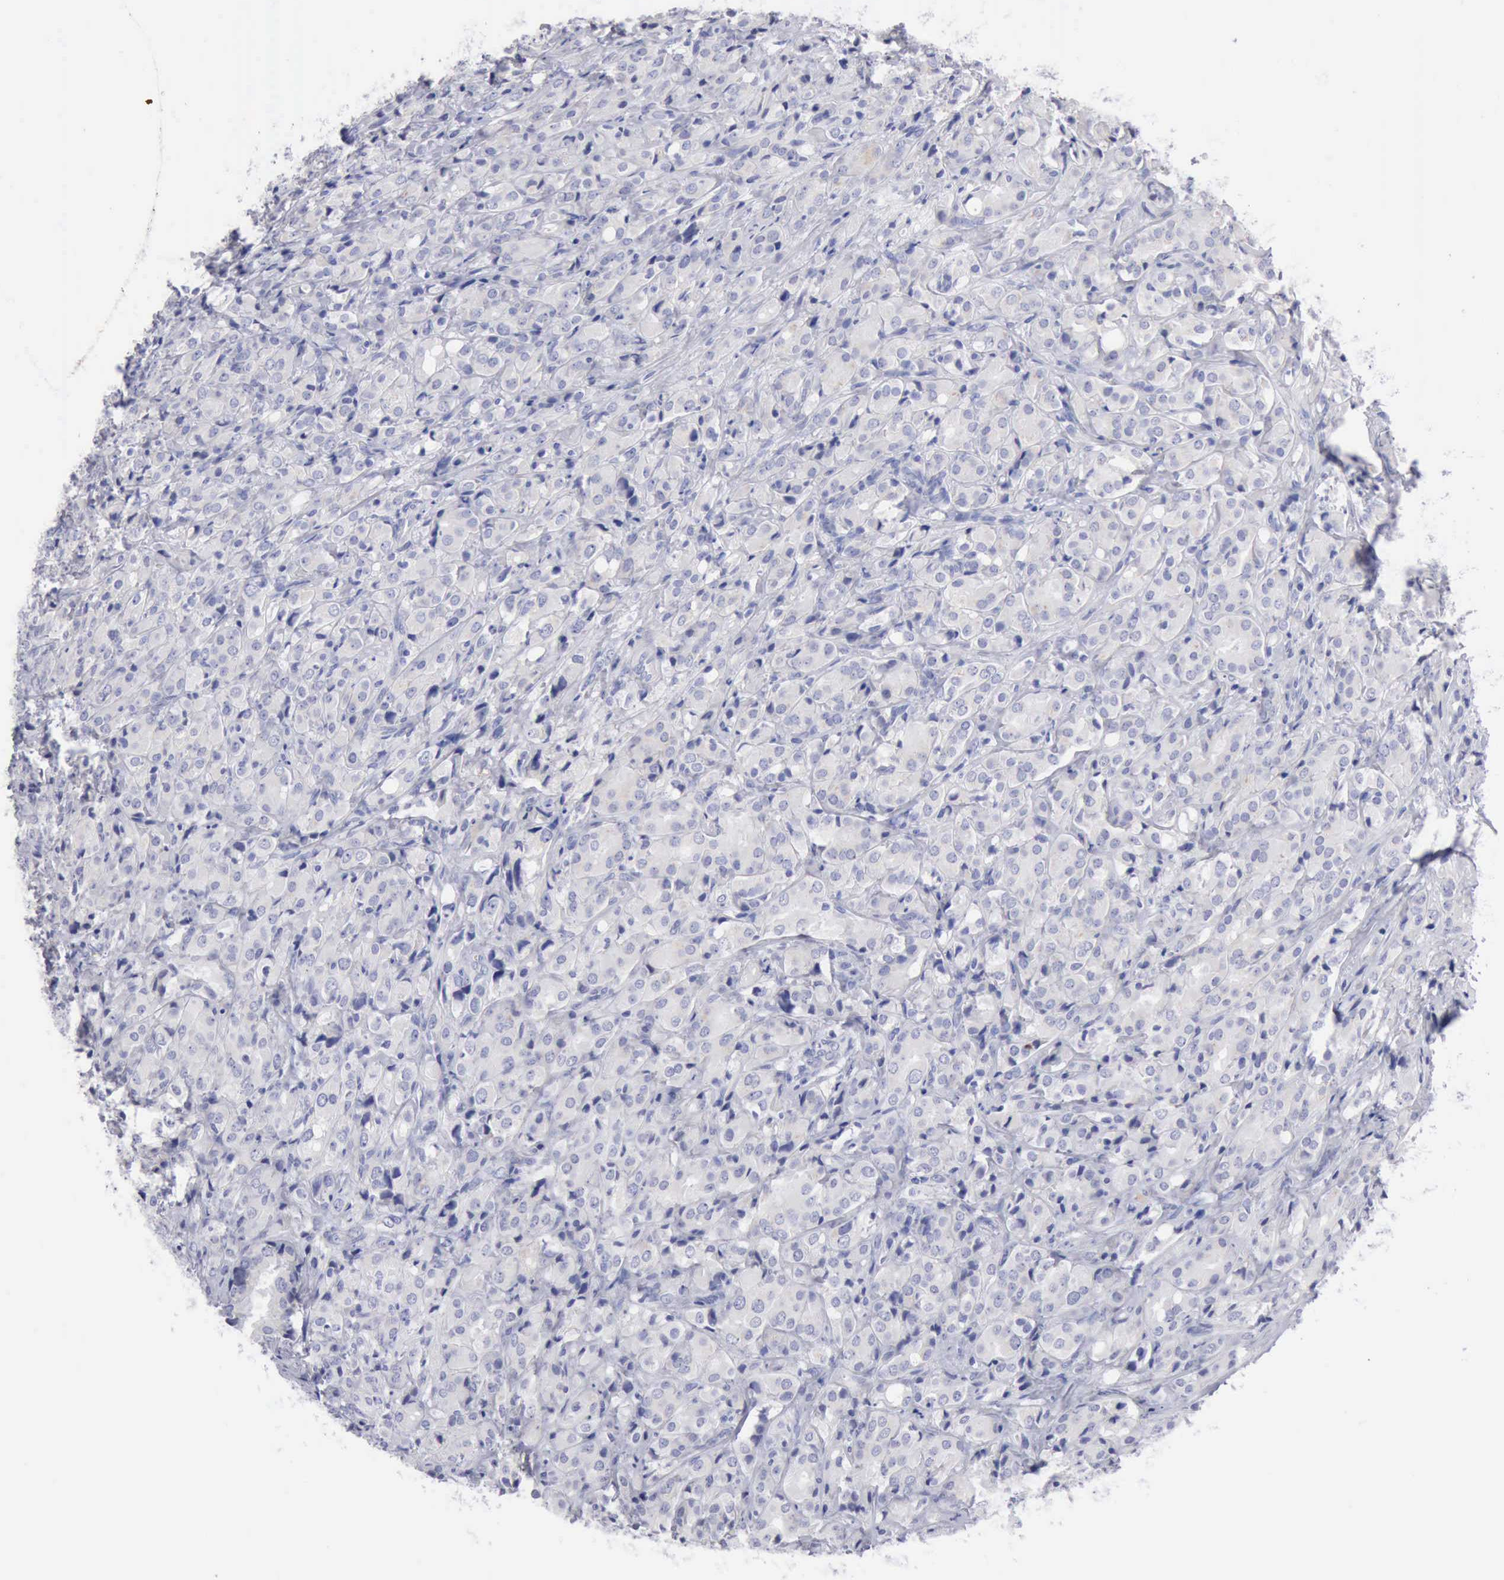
{"staining": {"intensity": "negative", "quantity": "none", "location": "none"}, "tissue": "prostate cancer", "cell_type": "Tumor cells", "image_type": "cancer", "snomed": [{"axis": "morphology", "description": "Adenocarcinoma, High grade"}, {"axis": "topography", "description": "Prostate"}], "caption": "The micrograph displays no staining of tumor cells in prostate cancer (adenocarcinoma (high-grade)).", "gene": "ANGEL1", "patient": {"sex": "male", "age": 68}}